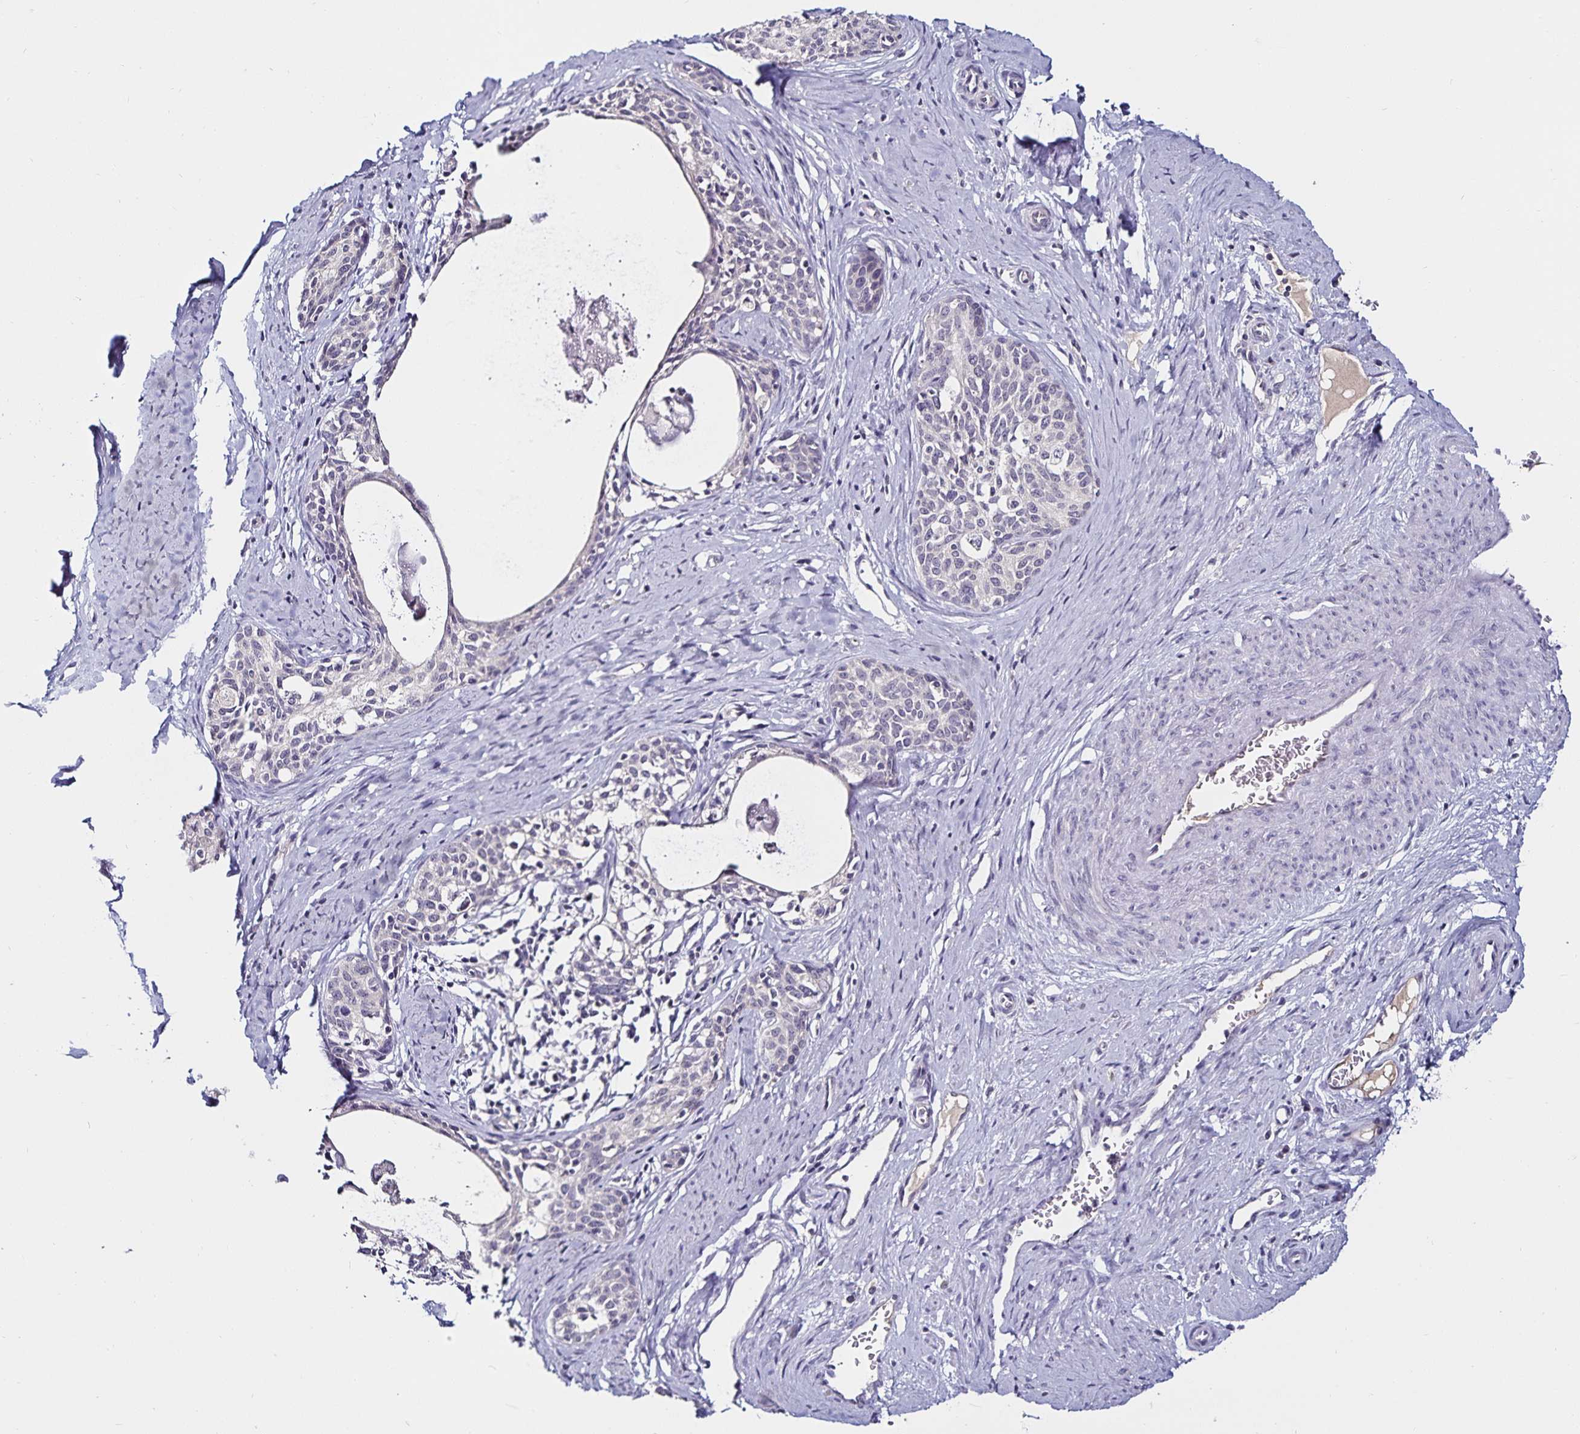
{"staining": {"intensity": "negative", "quantity": "none", "location": "none"}, "tissue": "cervical cancer", "cell_type": "Tumor cells", "image_type": "cancer", "snomed": [{"axis": "morphology", "description": "Squamous cell carcinoma, NOS"}, {"axis": "morphology", "description": "Adenocarcinoma, NOS"}, {"axis": "topography", "description": "Cervix"}], "caption": "IHC of cervical cancer exhibits no expression in tumor cells.", "gene": "ACSL5", "patient": {"sex": "female", "age": 52}}